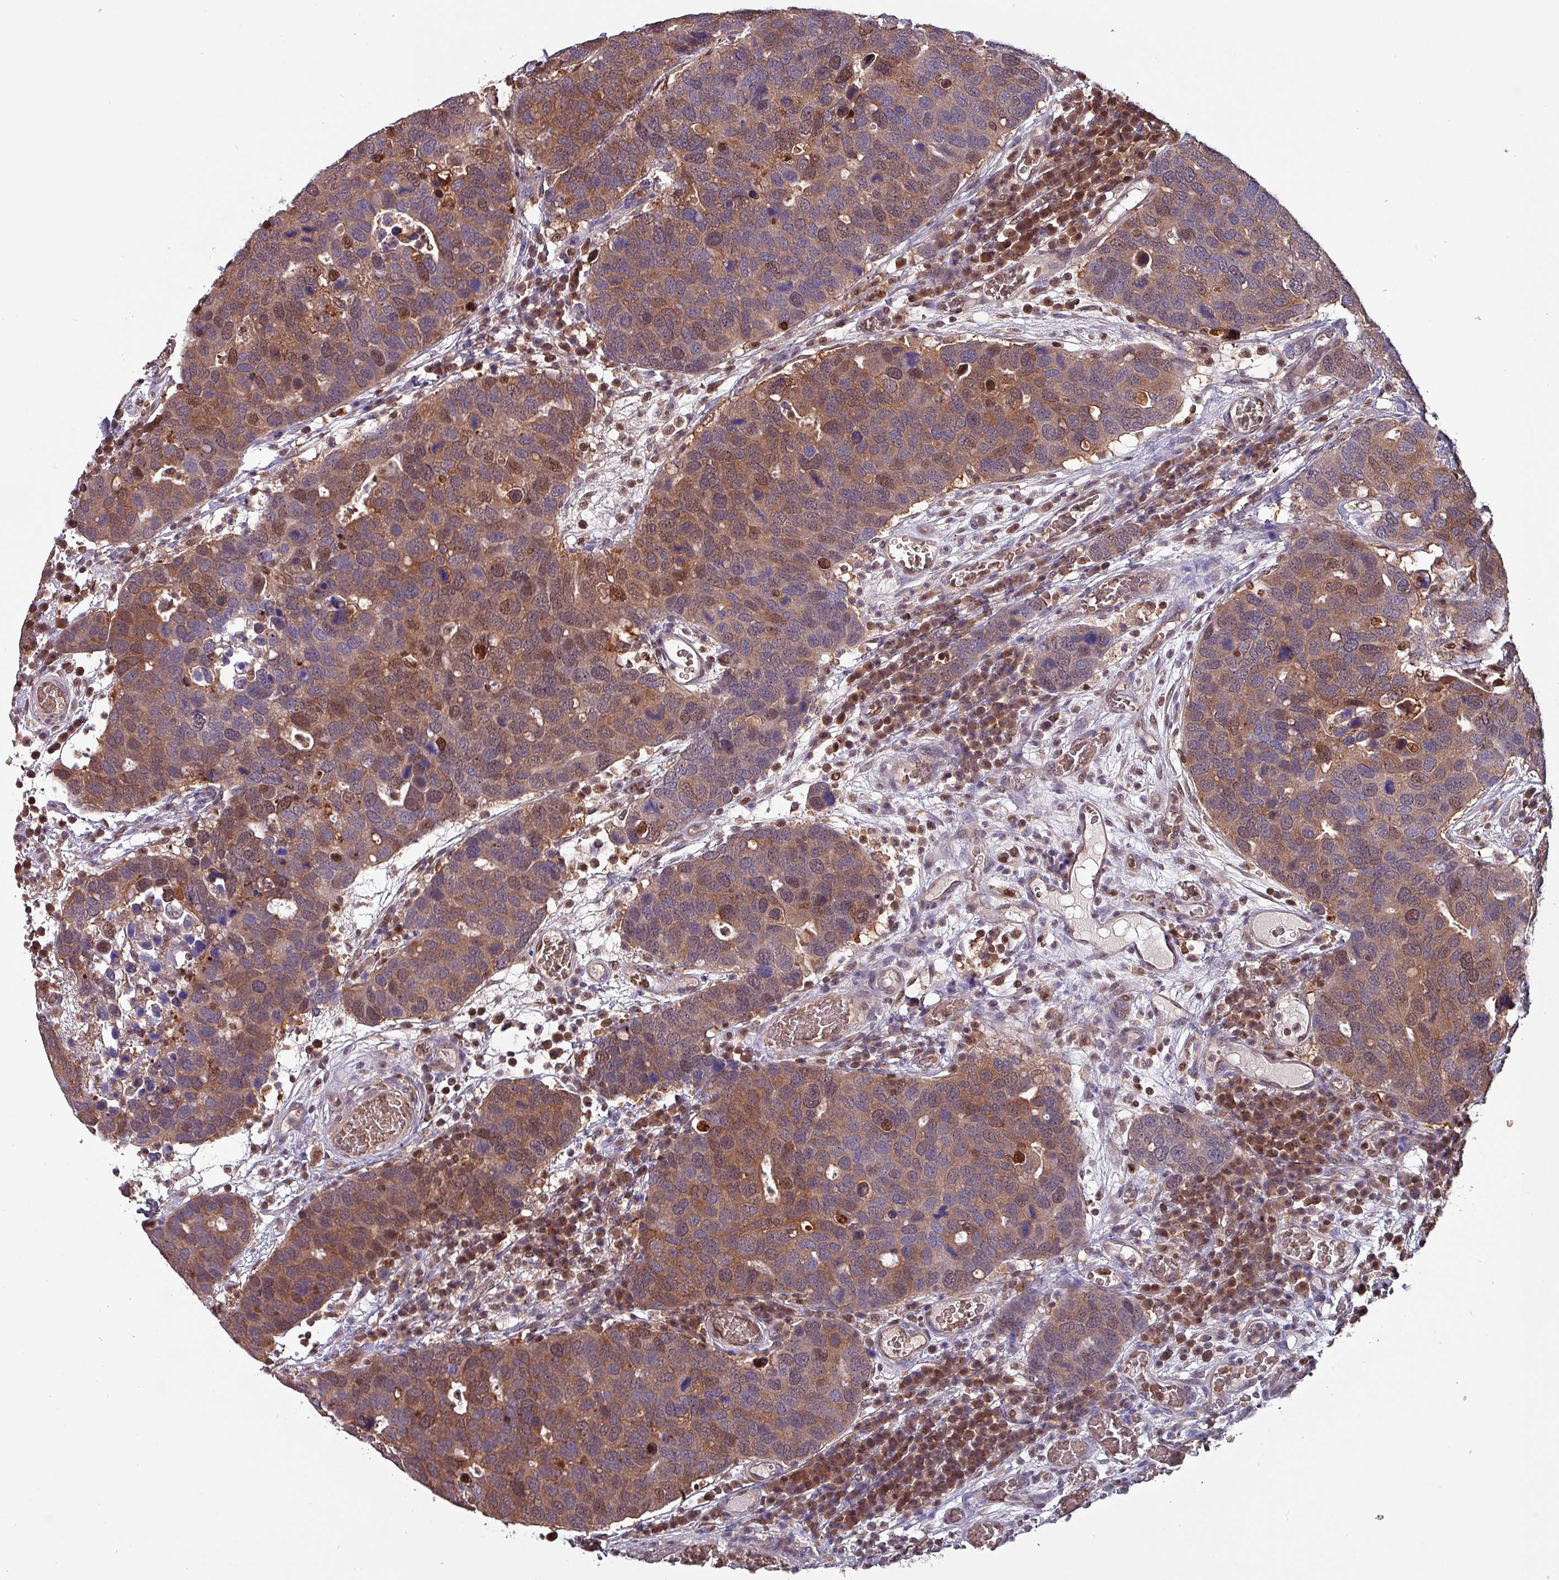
{"staining": {"intensity": "moderate", "quantity": ">75%", "location": "cytoplasmic/membranous,nuclear"}, "tissue": "breast cancer", "cell_type": "Tumor cells", "image_type": "cancer", "snomed": [{"axis": "morphology", "description": "Duct carcinoma"}, {"axis": "topography", "description": "Breast"}], "caption": "Breast cancer stained with IHC reveals moderate cytoplasmic/membranous and nuclear positivity in approximately >75% of tumor cells.", "gene": "PSMB8", "patient": {"sex": "female", "age": 83}}